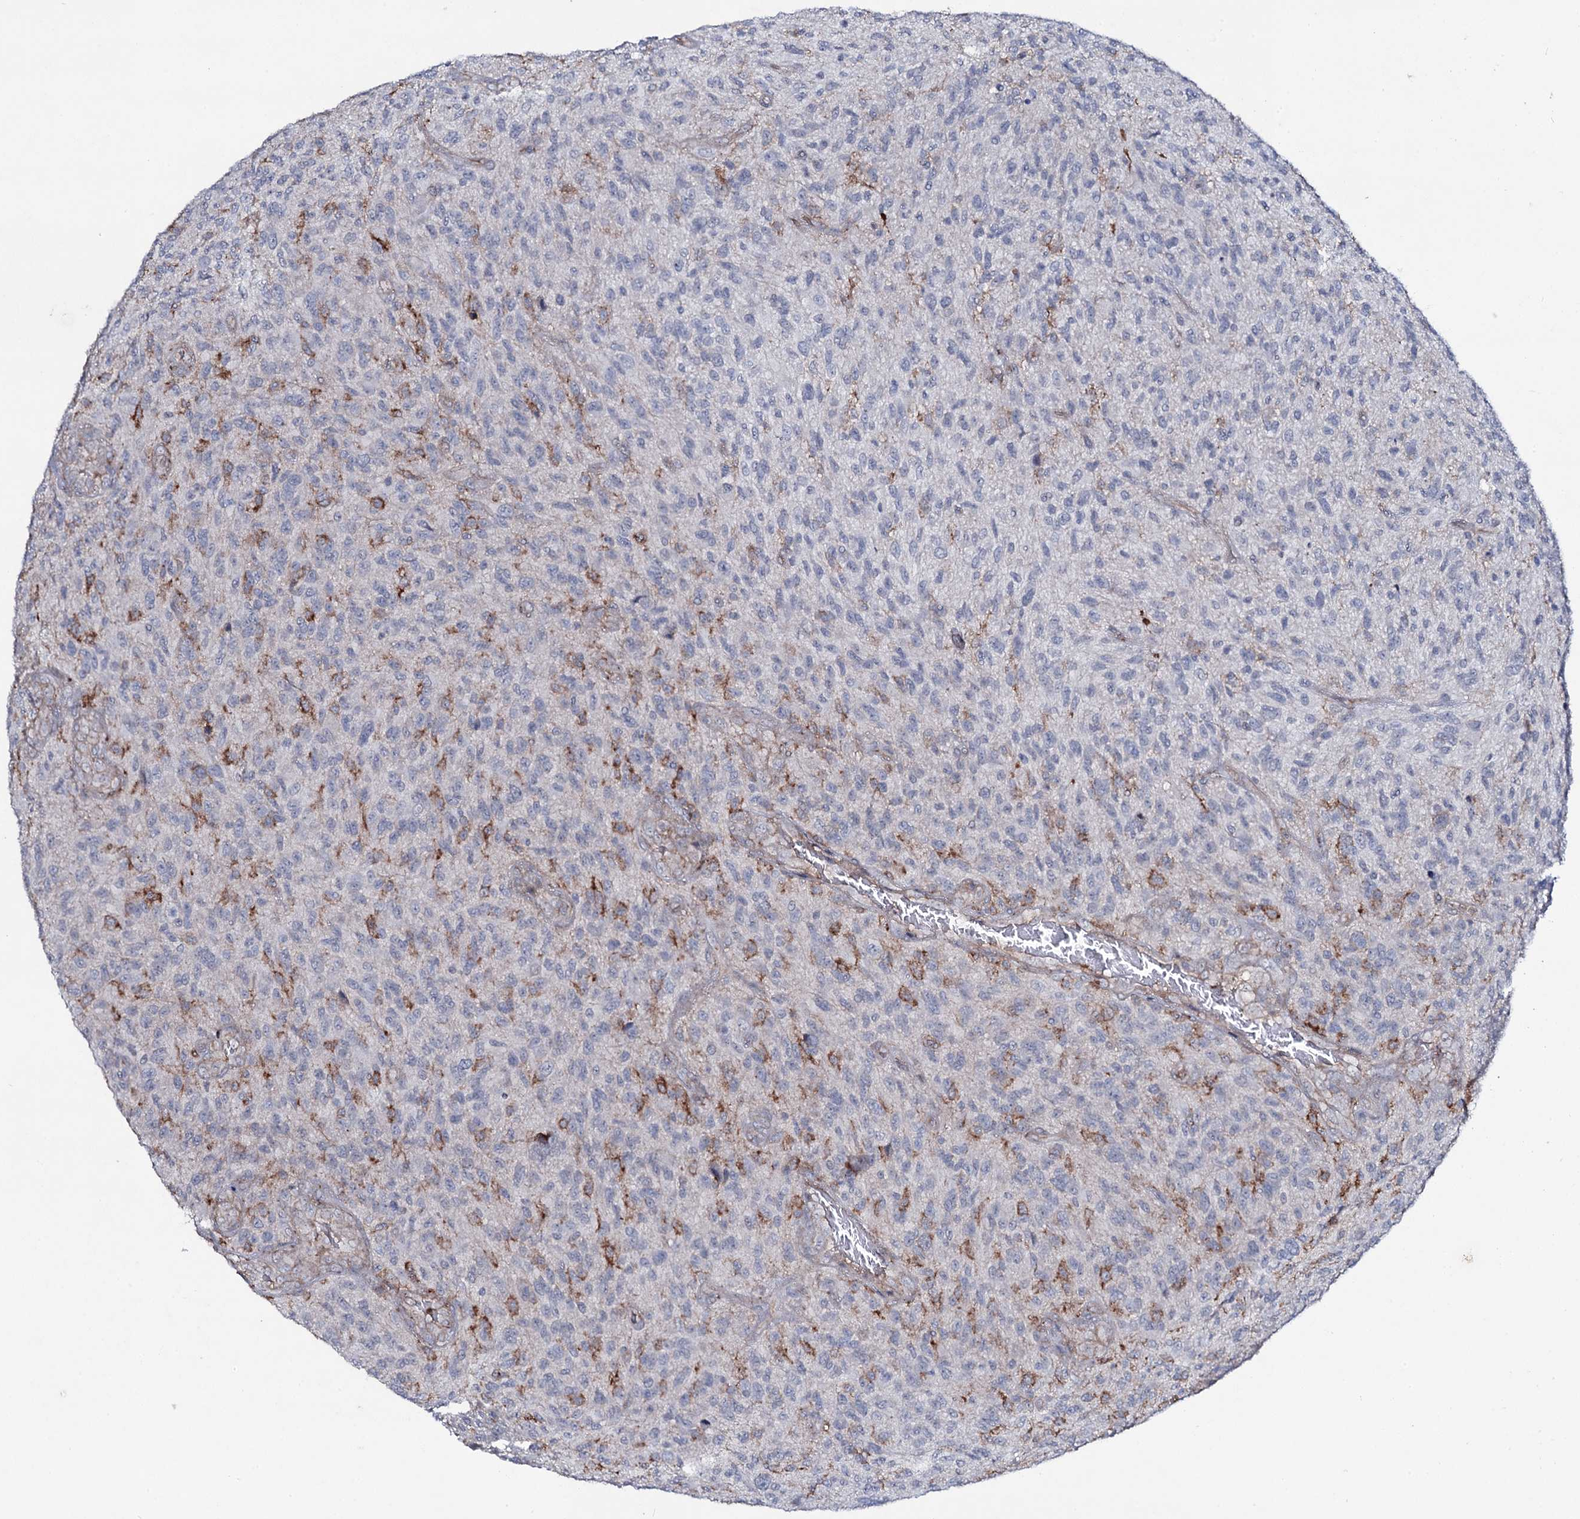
{"staining": {"intensity": "negative", "quantity": "none", "location": "none"}, "tissue": "glioma", "cell_type": "Tumor cells", "image_type": "cancer", "snomed": [{"axis": "morphology", "description": "Glioma, malignant, High grade"}, {"axis": "topography", "description": "Brain"}], "caption": "This is a photomicrograph of IHC staining of glioma, which shows no positivity in tumor cells. (DAB IHC, high magnification).", "gene": "SNAP23", "patient": {"sex": "male", "age": 47}}